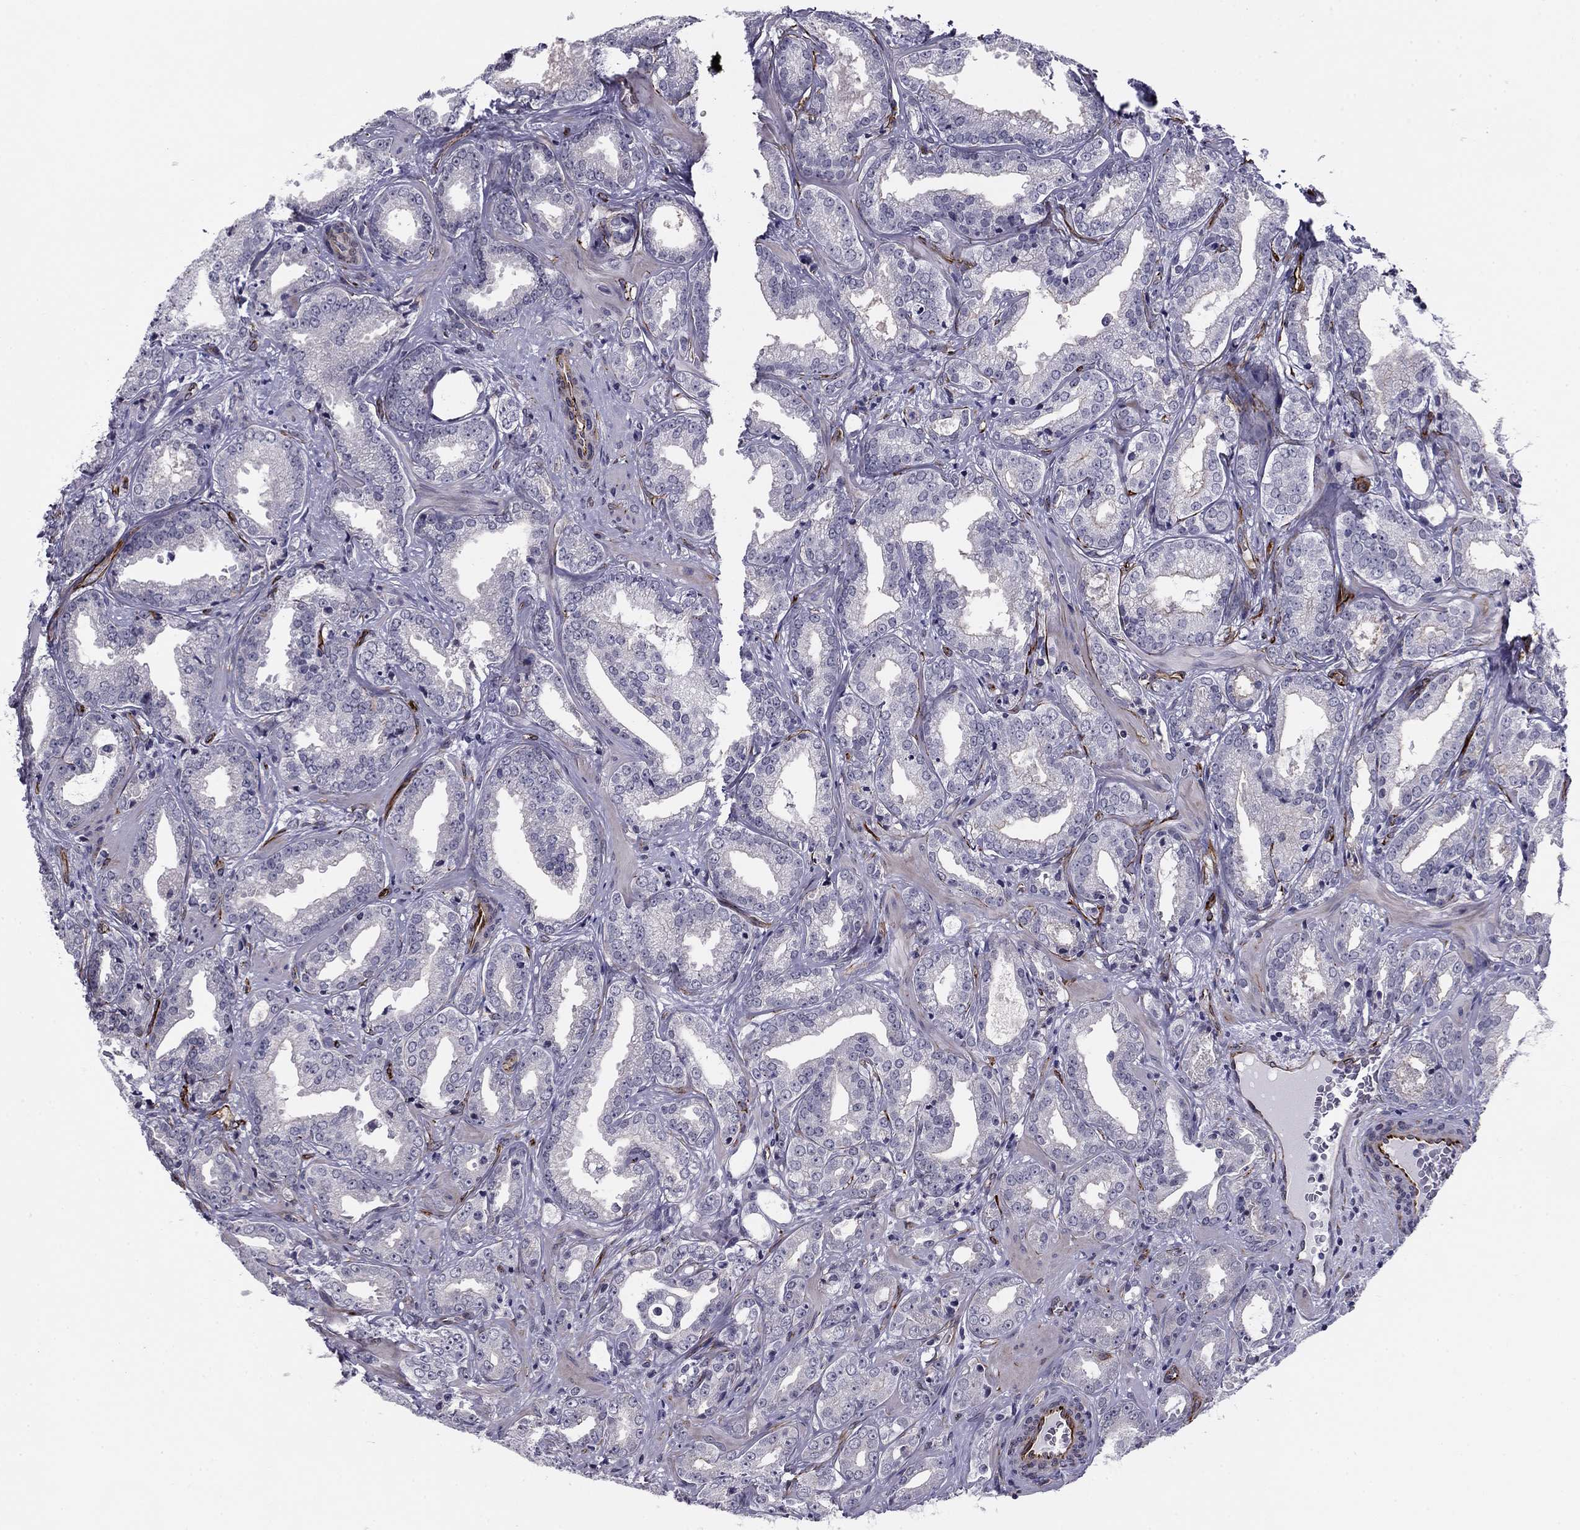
{"staining": {"intensity": "negative", "quantity": "none", "location": "none"}, "tissue": "prostate cancer", "cell_type": "Tumor cells", "image_type": "cancer", "snomed": [{"axis": "morphology", "description": "Adenocarcinoma, Medium grade"}, {"axis": "topography", "description": "Prostate and seminal vesicle, NOS"}, {"axis": "topography", "description": "Prostate"}], "caption": "A histopathology image of human prostate adenocarcinoma (medium-grade) is negative for staining in tumor cells.", "gene": "ANKS4B", "patient": {"sex": "male", "age": 65}}